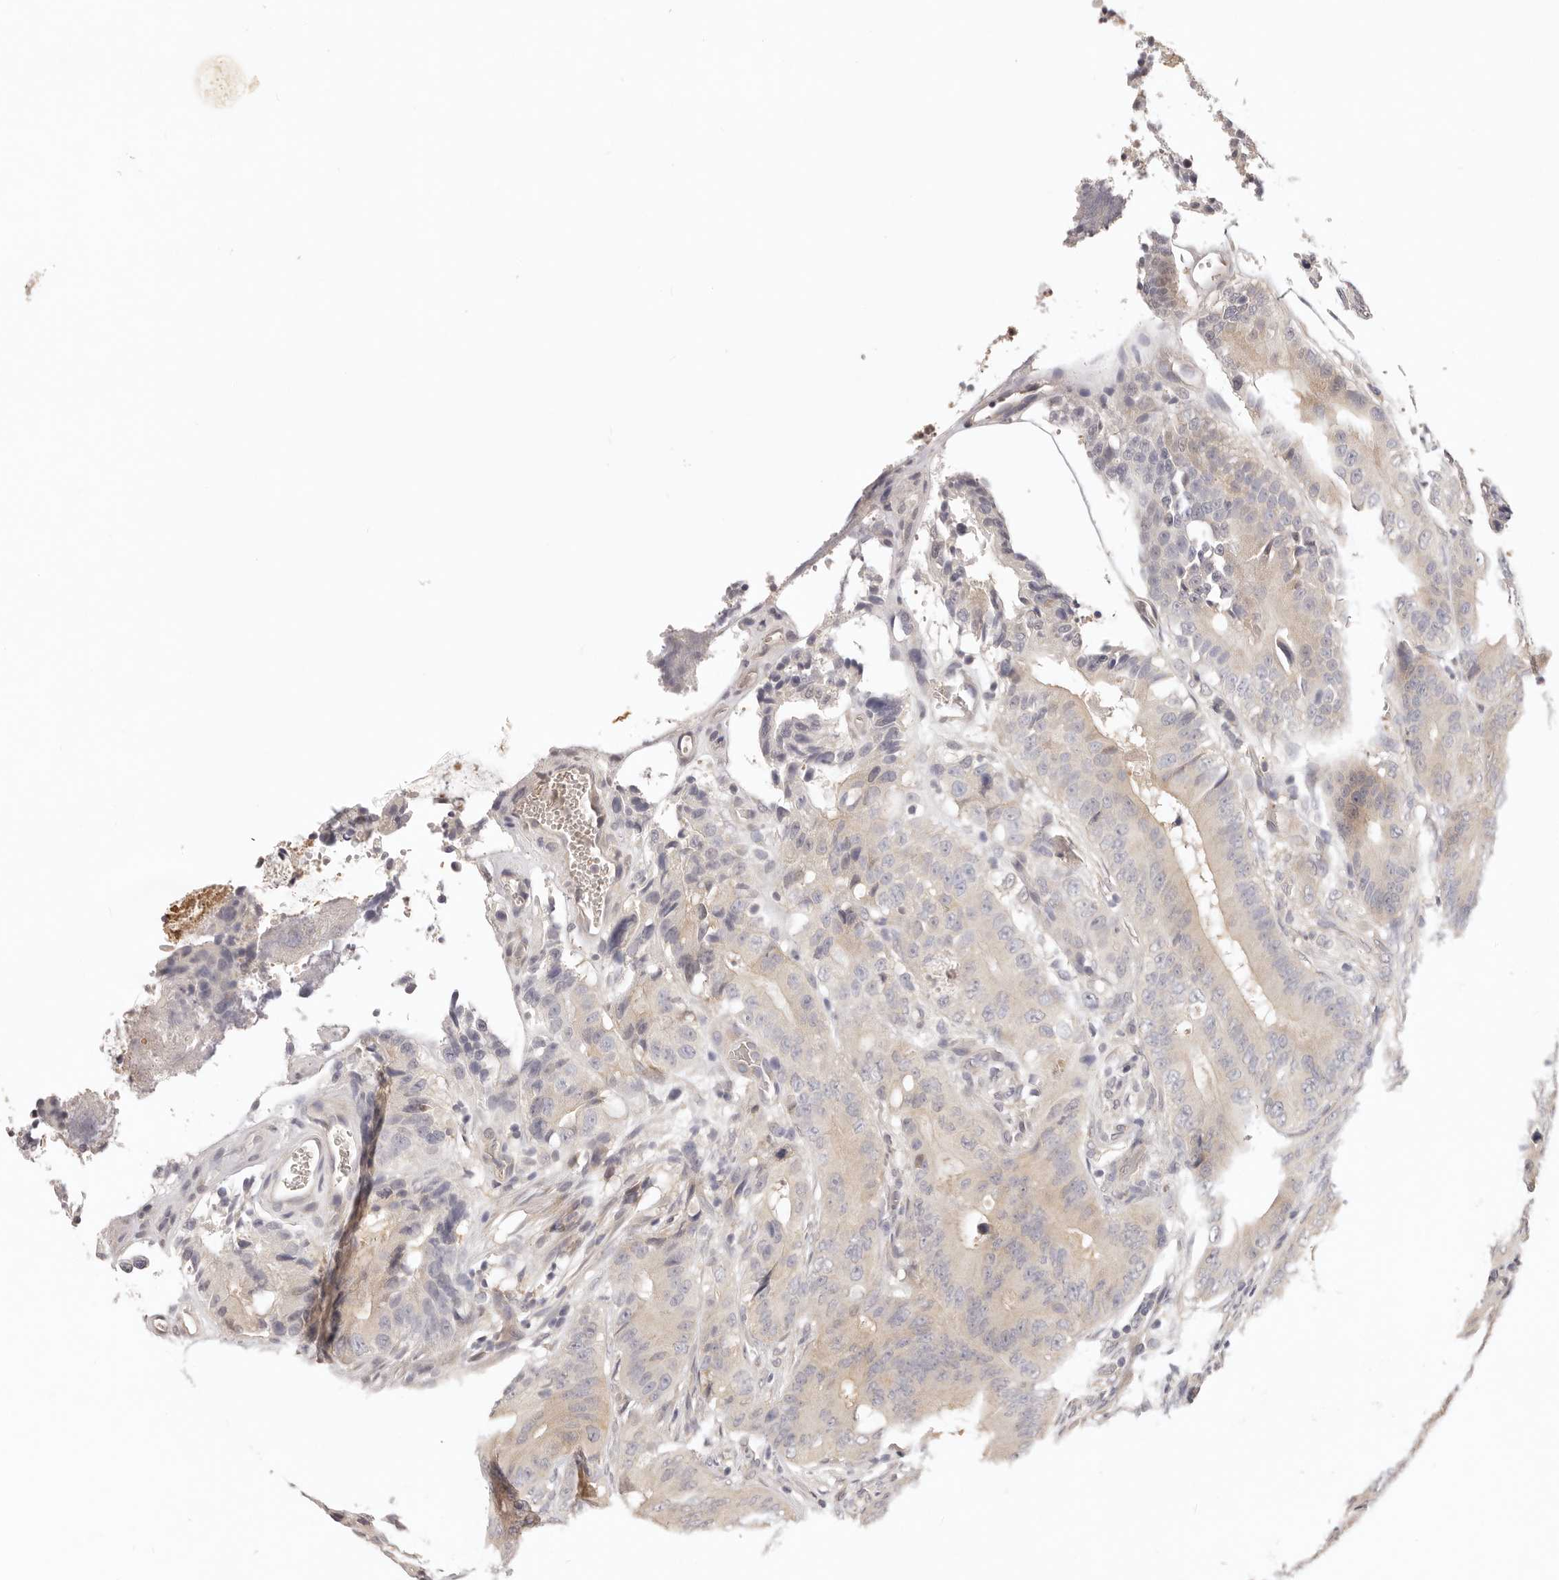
{"staining": {"intensity": "weak", "quantity": "25%-75%", "location": "cytoplasmic/membranous"}, "tissue": "colorectal cancer", "cell_type": "Tumor cells", "image_type": "cancer", "snomed": [{"axis": "morphology", "description": "Adenocarcinoma, NOS"}, {"axis": "topography", "description": "Colon"}], "caption": "Immunohistochemical staining of colorectal cancer shows low levels of weak cytoplasmic/membranous protein staining in about 25%-75% of tumor cells.", "gene": "GGPS1", "patient": {"sex": "male", "age": 83}}